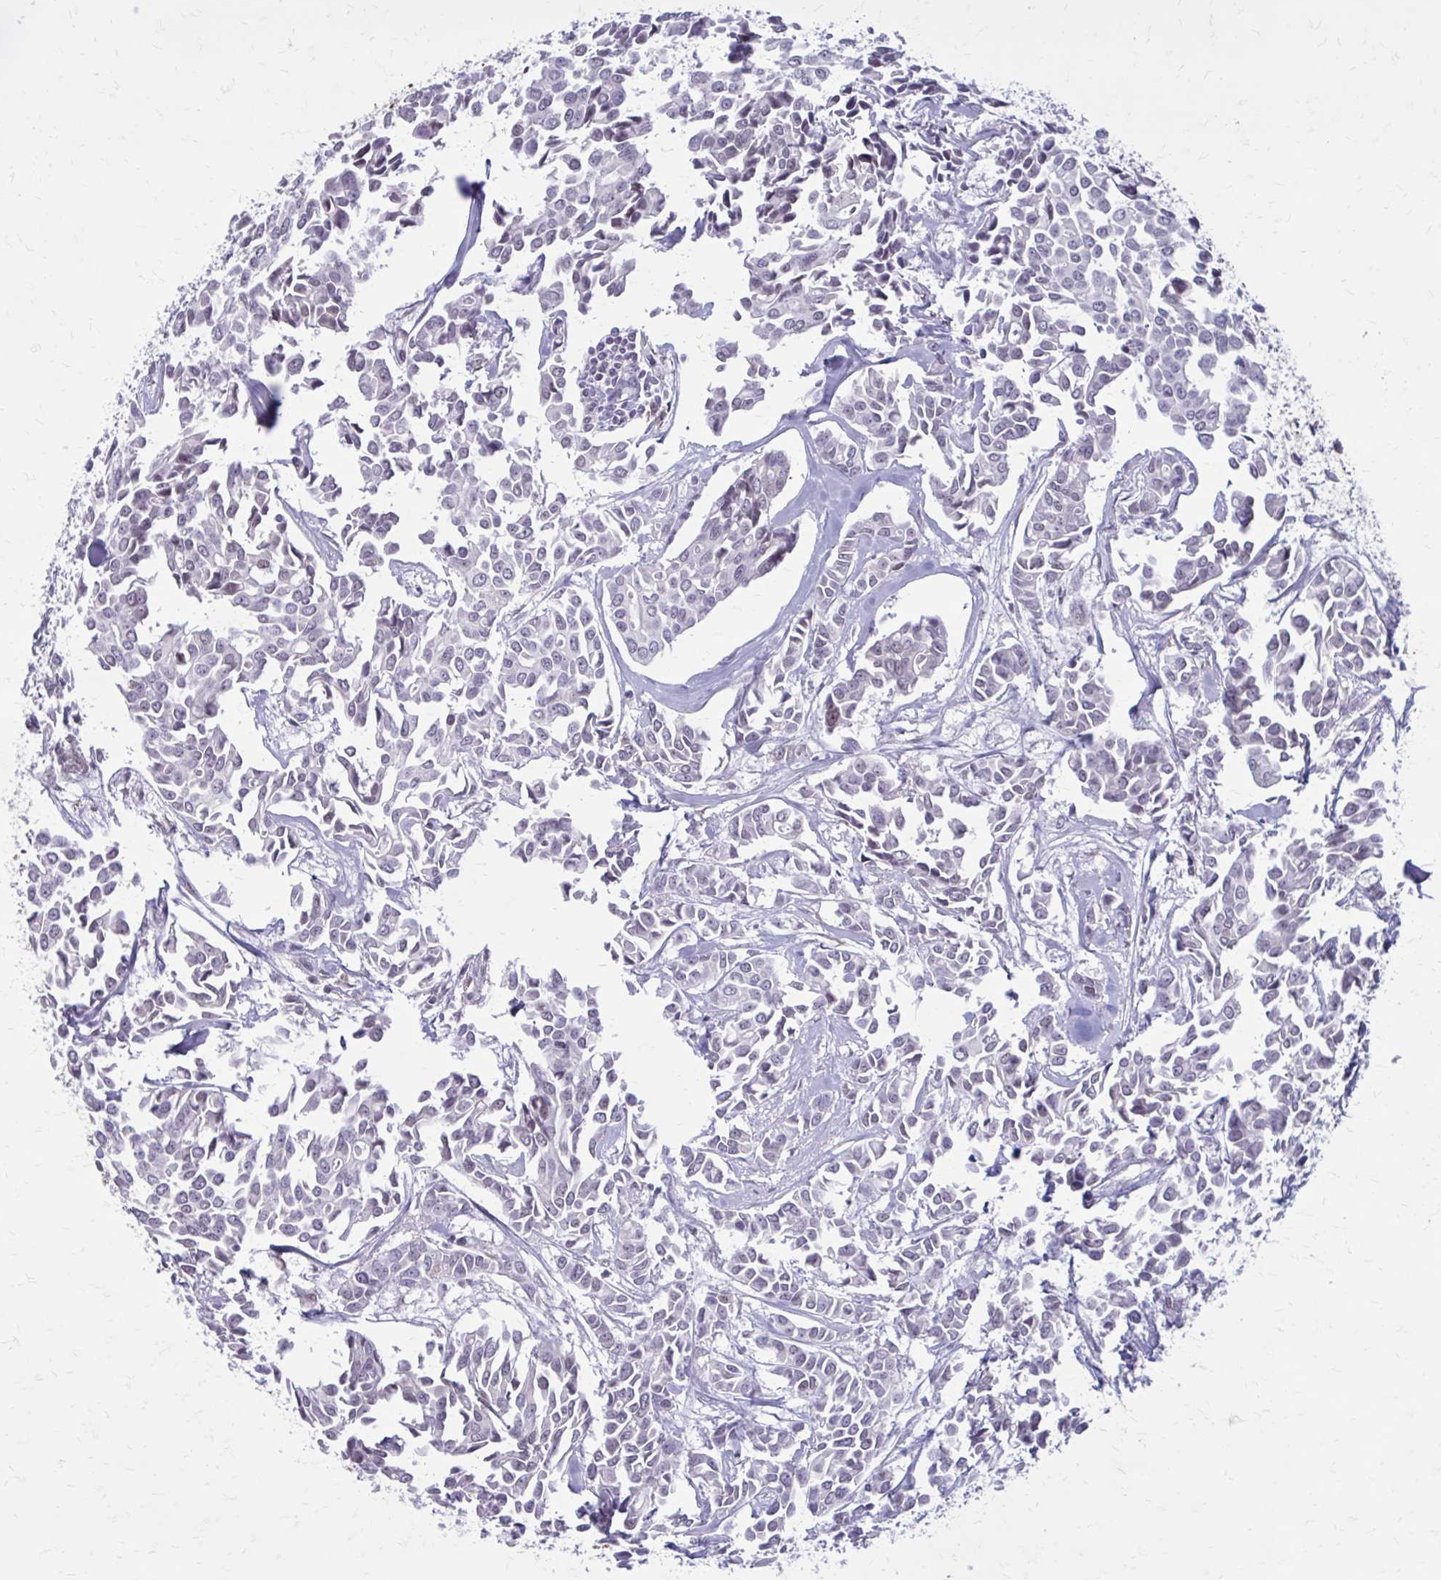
{"staining": {"intensity": "negative", "quantity": "none", "location": "none"}, "tissue": "breast cancer", "cell_type": "Tumor cells", "image_type": "cancer", "snomed": [{"axis": "morphology", "description": "Duct carcinoma"}, {"axis": "topography", "description": "Breast"}], "caption": "Immunohistochemistry image of neoplastic tissue: breast cancer (intraductal carcinoma) stained with DAB (3,3'-diaminobenzidine) demonstrates no significant protein expression in tumor cells. (IHC, brightfield microscopy, high magnification).", "gene": "PROSER1", "patient": {"sex": "female", "age": 54}}